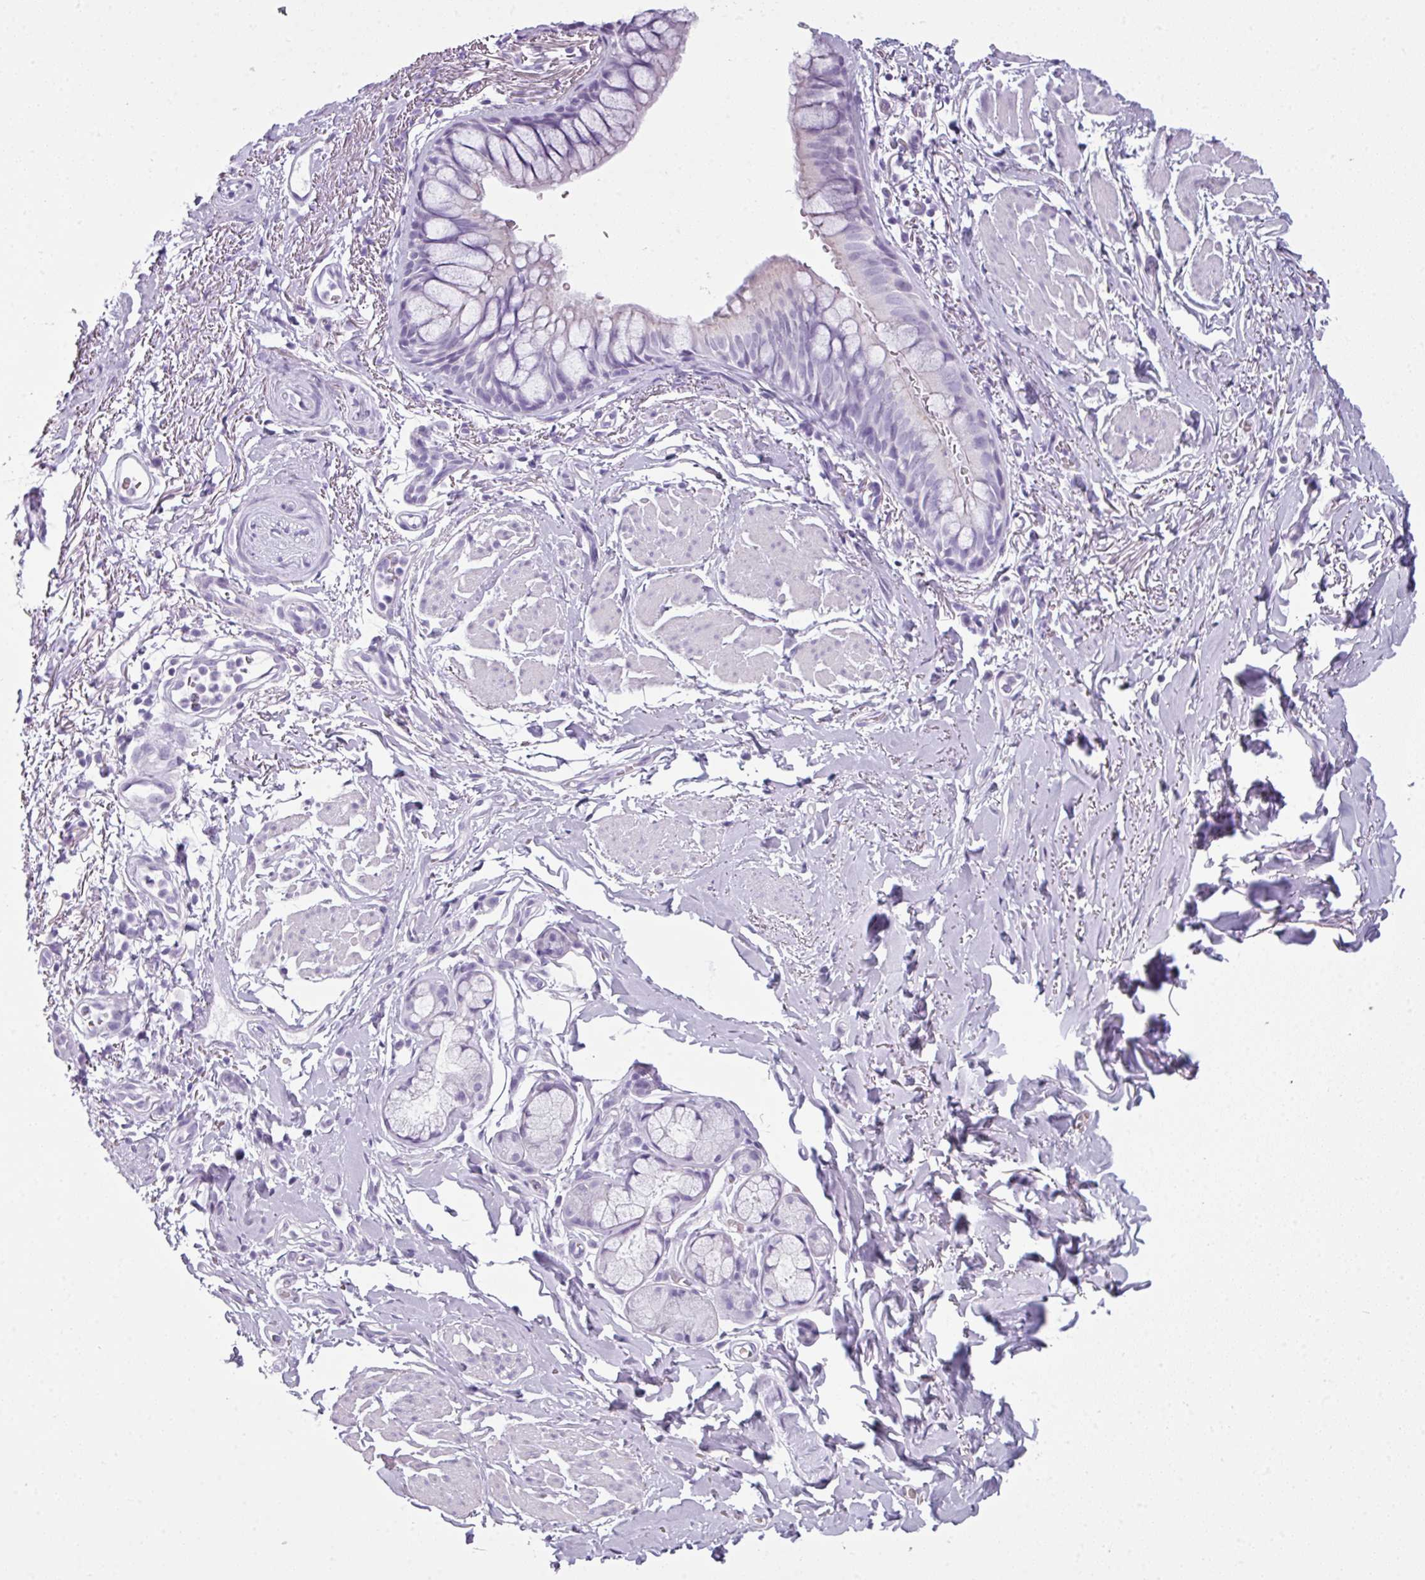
{"staining": {"intensity": "negative", "quantity": "none", "location": "none"}, "tissue": "bronchus", "cell_type": "Respiratory epithelial cells", "image_type": "normal", "snomed": [{"axis": "morphology", "description": "Normal tissue, NOS"}, {"axis": "topography", "description": "Bronchus"}], "caption": "Immunohistochemistry (IHC) photomicrograph of benign bronchus stained for a protein (brown), which reveals no positivity in respiratory epithelial cells. (Brightfield microscopy of DAB IHC at high magnification).", "gene": "SCT", "patient": {"sex": "male", "age": 67}}